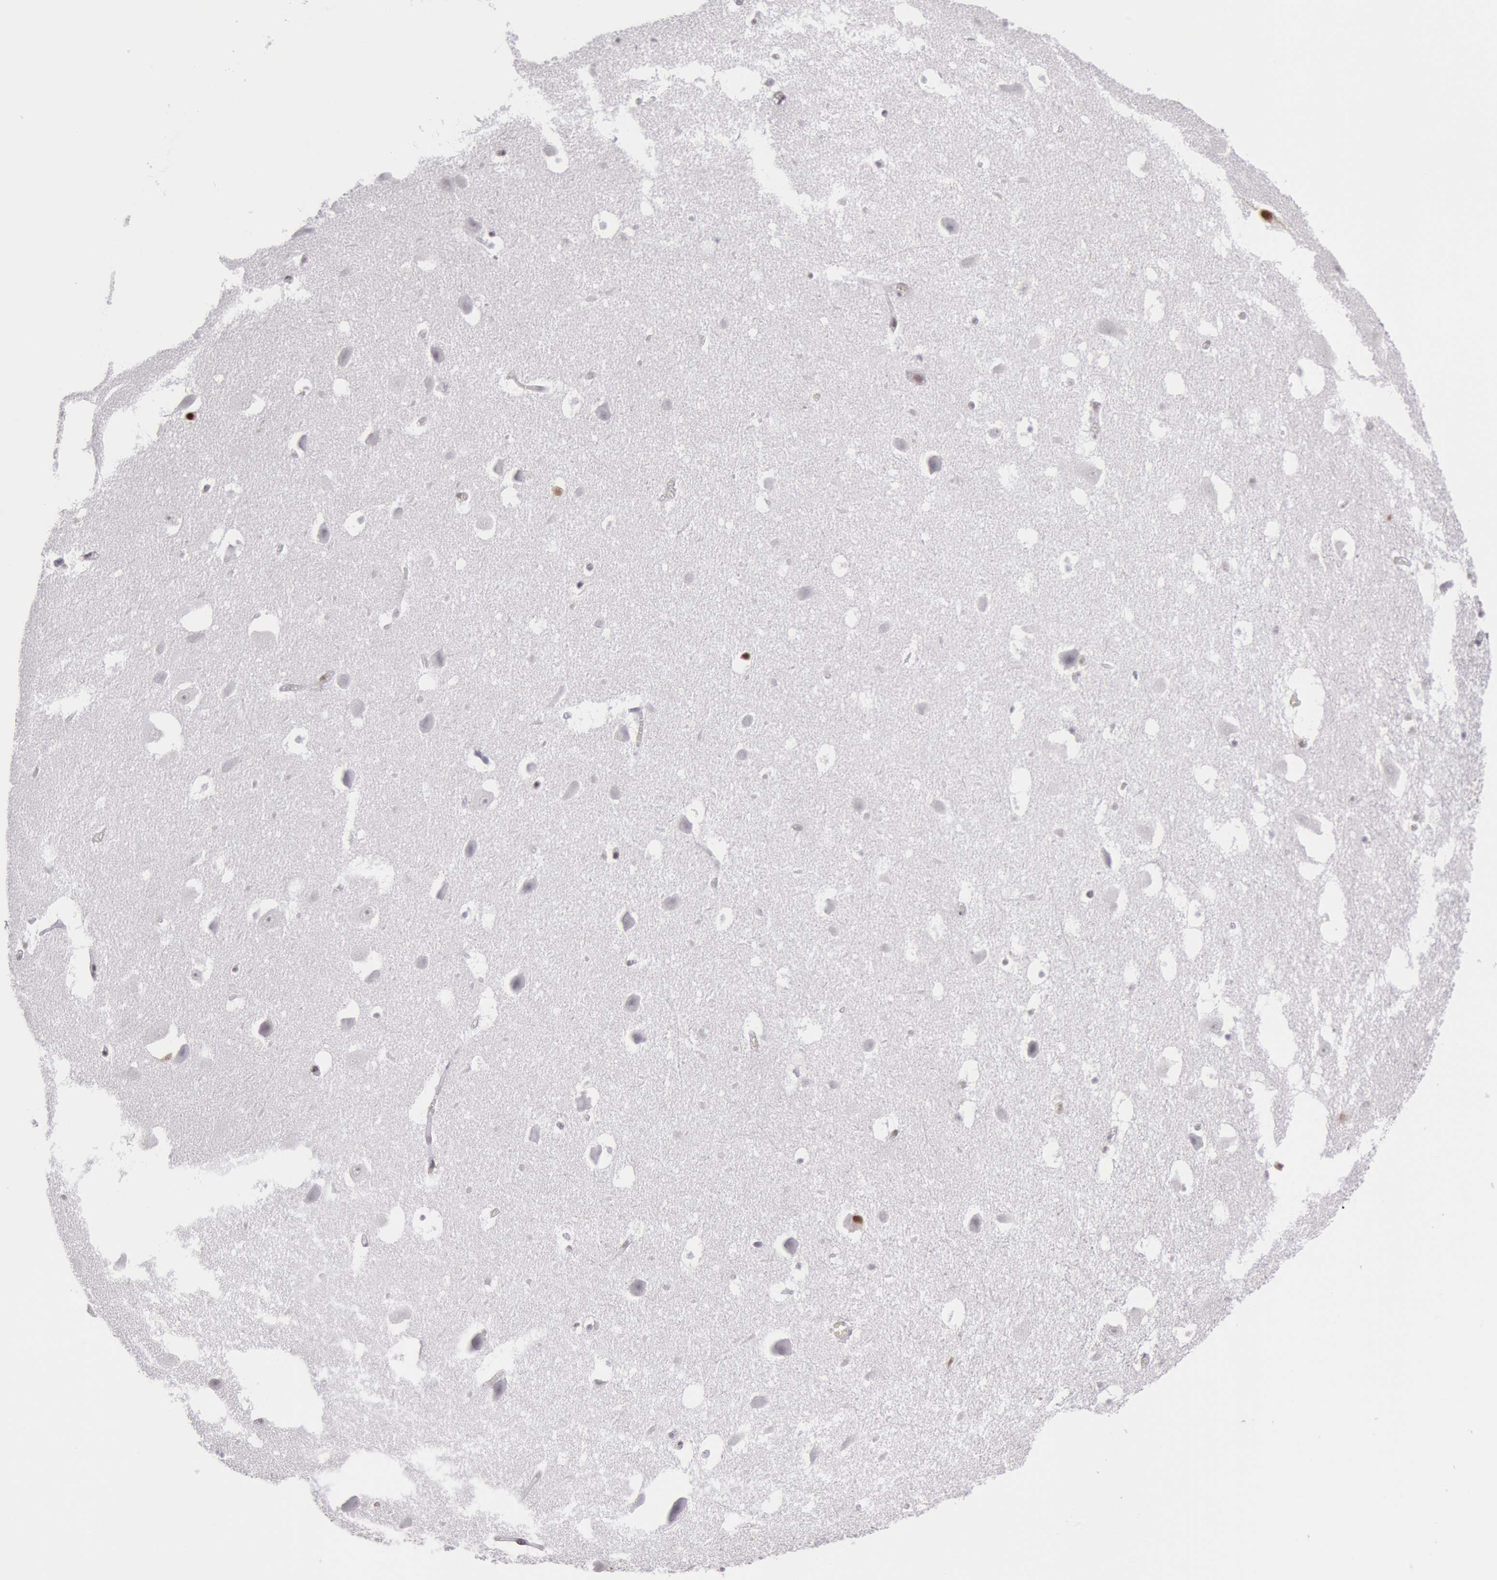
{"staining": {"intensity": "moderate", "quantity": "<25%", "location": "nuclear"}, "tissue": "hippocampus", "cell_type": "Glial cells", "image_type": "normal", "snomed": [{"axis": "morphology", "description": "Normal tissue, NOS"}, {"axis": "topography", "description": "Hippocampus"}], "caption": "Hippocampus stained with a brown dye demonstrates moderate nuclear positive positivity in about <25% of glial cells.", "gene": "NKAP", "patient": {"sex": "male", "age": 45}}